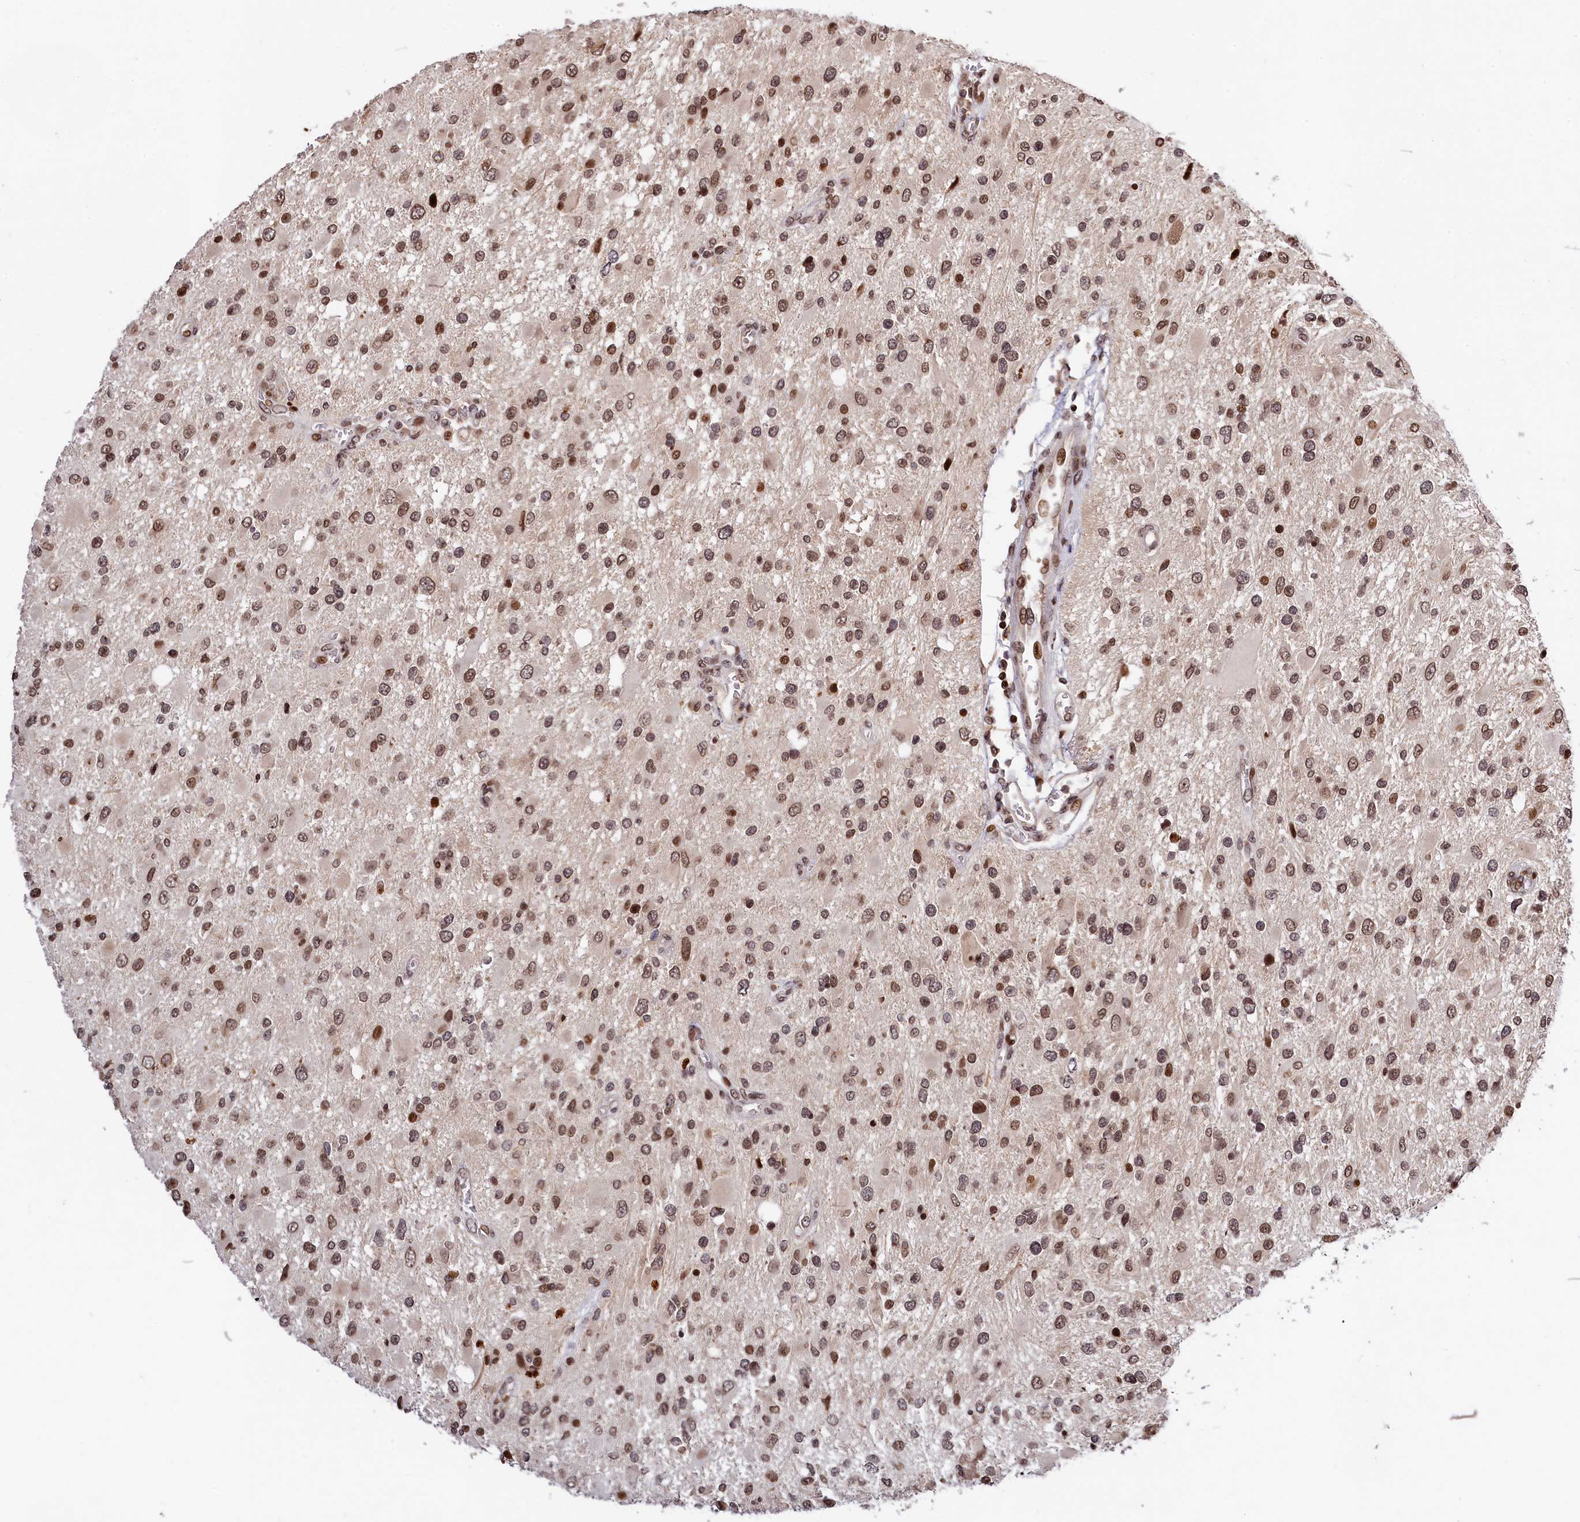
{"staining": {"intensity": "moderate", "quantity": ">75%", "location": "nuclear"}, "tissue": "glioma", "cell_type": "Tumor cells", "image_type": "cancer", "snomed": [{"axis": "morphology", "description": "Glioma, malignant, High grade"}, {"axis": "topography", "description": "Brain"}], "caption": "Moderate nuclear positivity is appreciated in about >75% of tumor cells in malignant high-grade glioma.", "gene": "FAM217B", "patient": {"sex": "male", "age": 53}}